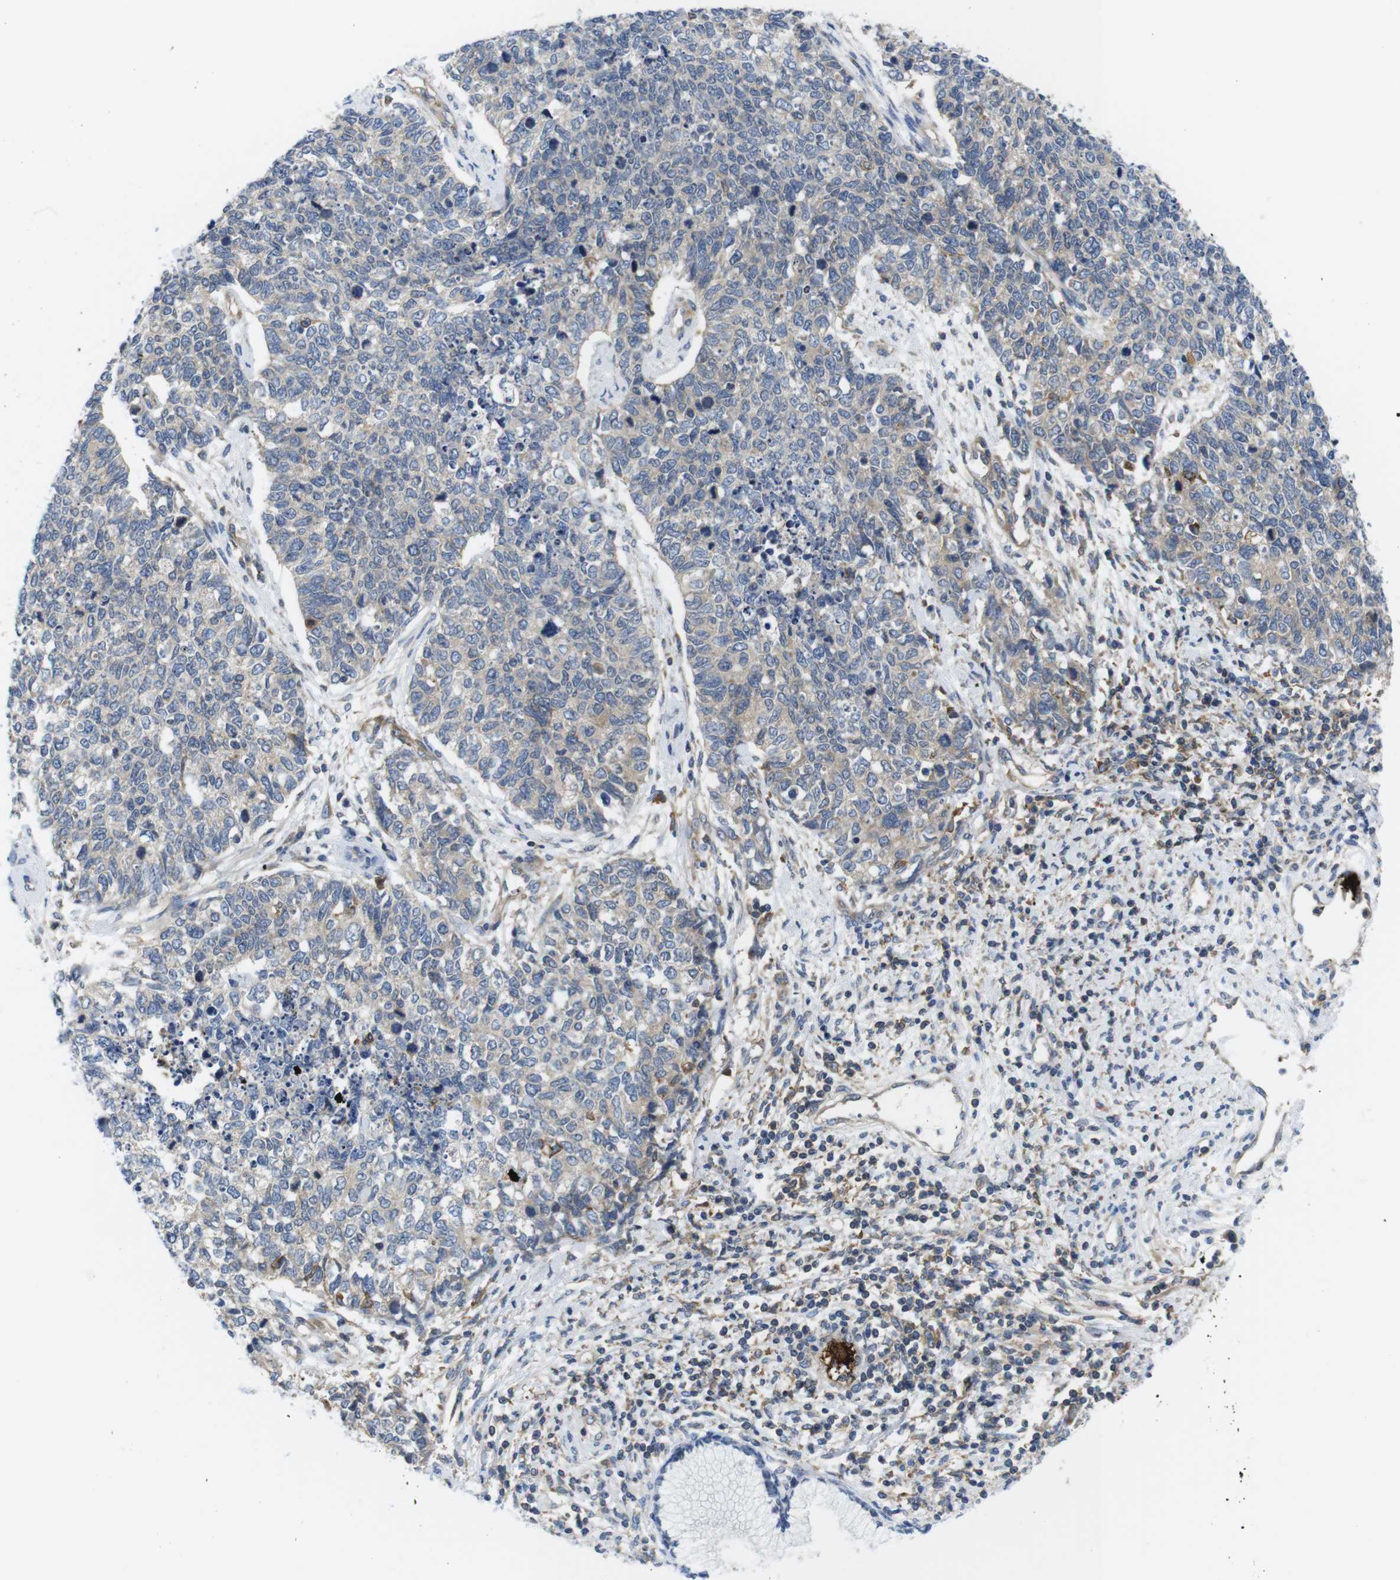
{"staining": {"intensity": "weak", "quantity": "<25%", "location": "cytoplasmic/membranous"}, "tissue": "cervical cancer", "cell_type": "Tumor cells", "image_type": "cancer", "snomed": [{"axis": "morphology", "description": "Squamous cell carcinoma, NOS"}, {"axis": "topography", "description": "Cervix"}], "caption": "Micrograph shows no significant protein positivity in tumor cells of cervical cancer.", "gene": "HERPUD2", "patient": {"sex": "female", "age": 63}}